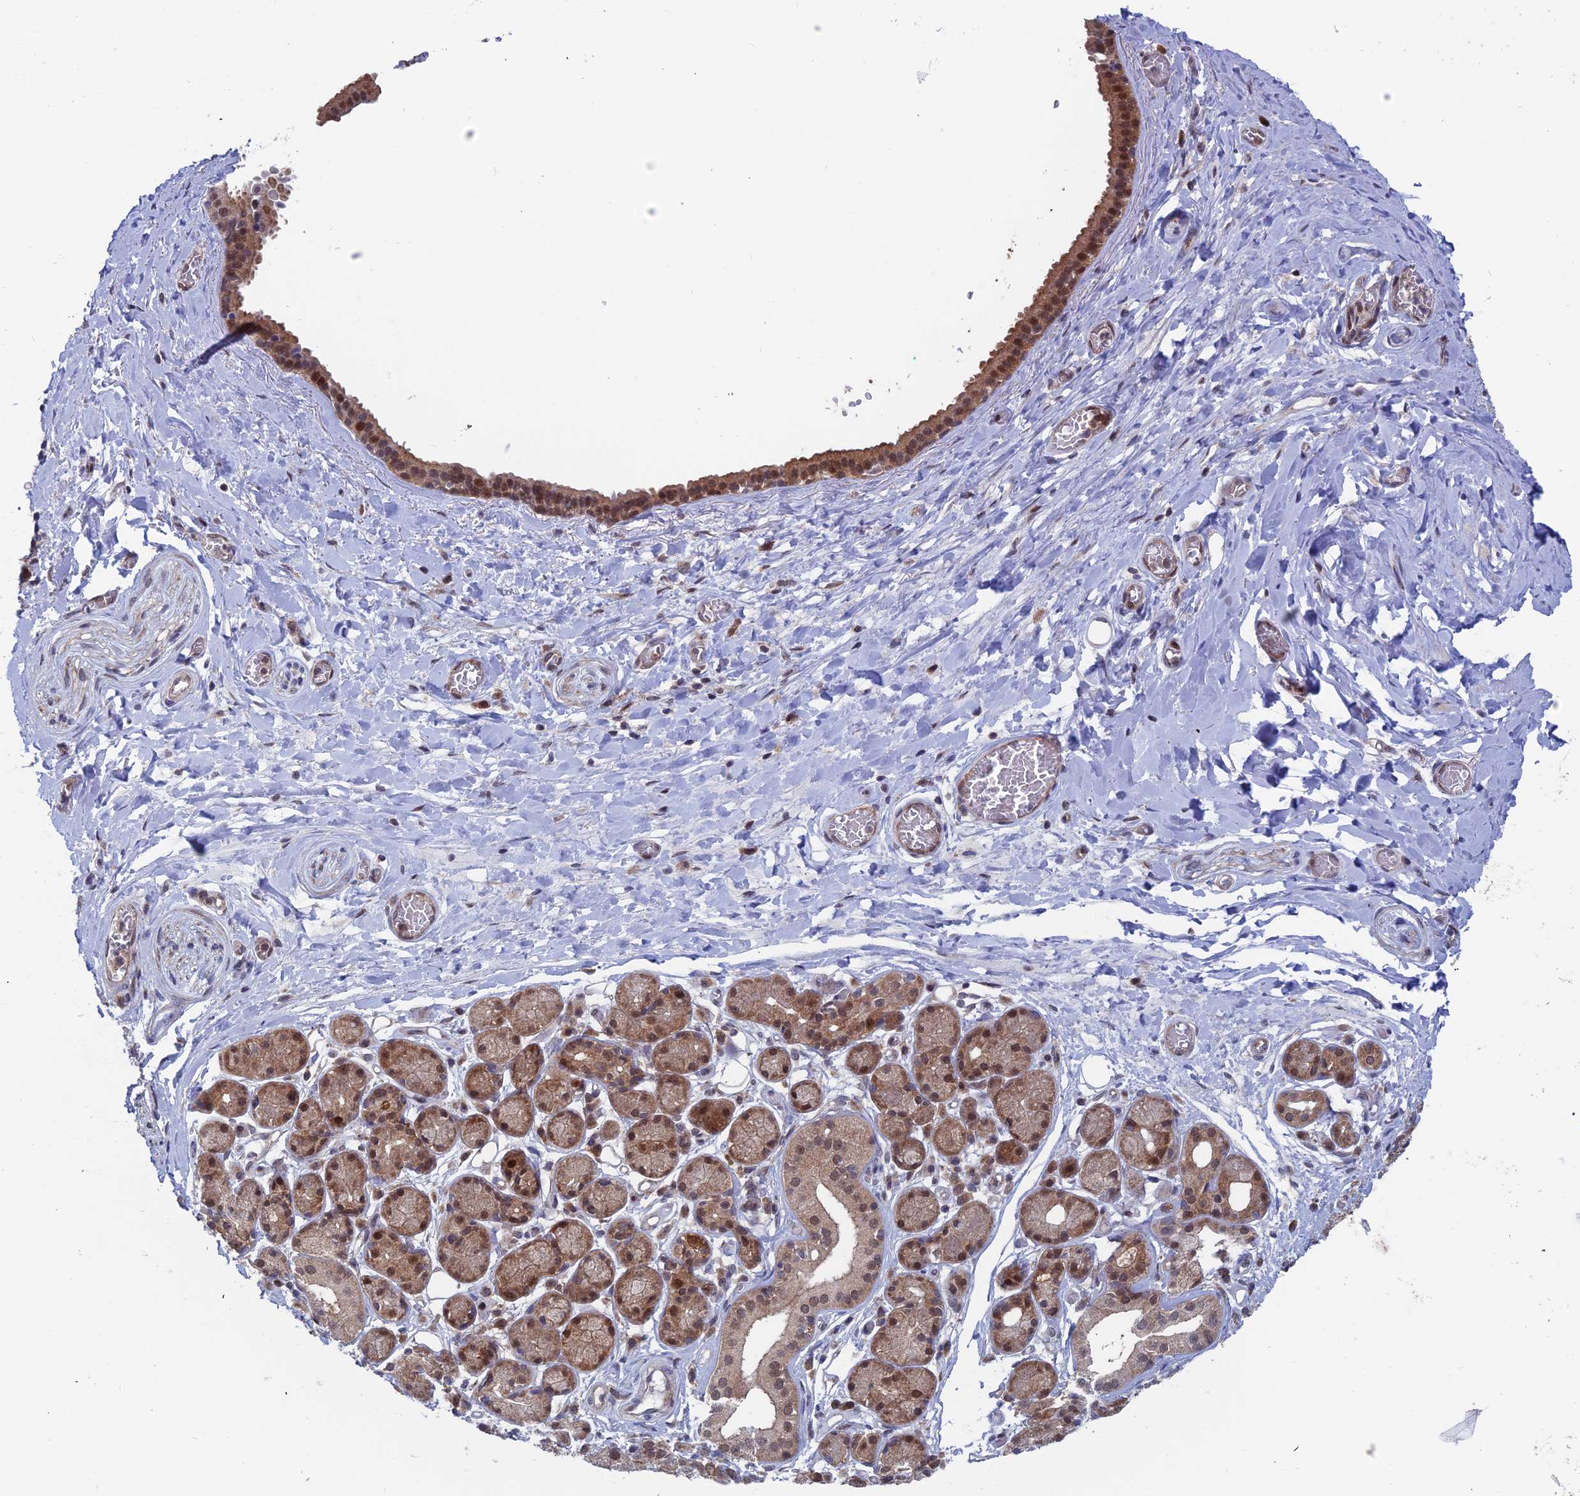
{"staining": {"intensity": "negative", "quantity": "none", "location": "none"}, "tissue": "adipose tissue", "cell_type": "Adipocytes", "image_type": "normal", "snomed": [{"axis": "morphology", "description": "Normal tissue, NOS"}, {"axis": "topography", "description": "Salivary gland"}, {"axis": "topography", "description": "Peripheral nerve tissue"}], "caption": "High magnification brightfield microscopy of normal adipose tissue stained with DAB (3,3'-diaminobenzidine) (brown) and counterstained with hematoxylin (blue): adipocytes show no significant expression. (Brightfield microscopy of DAB (3,3'-diaminobenzidine) immunohistochemistry (IHC) at high magnification).", "gene": "IGBP1", "patient": {"sex": "male", "age": 62}}